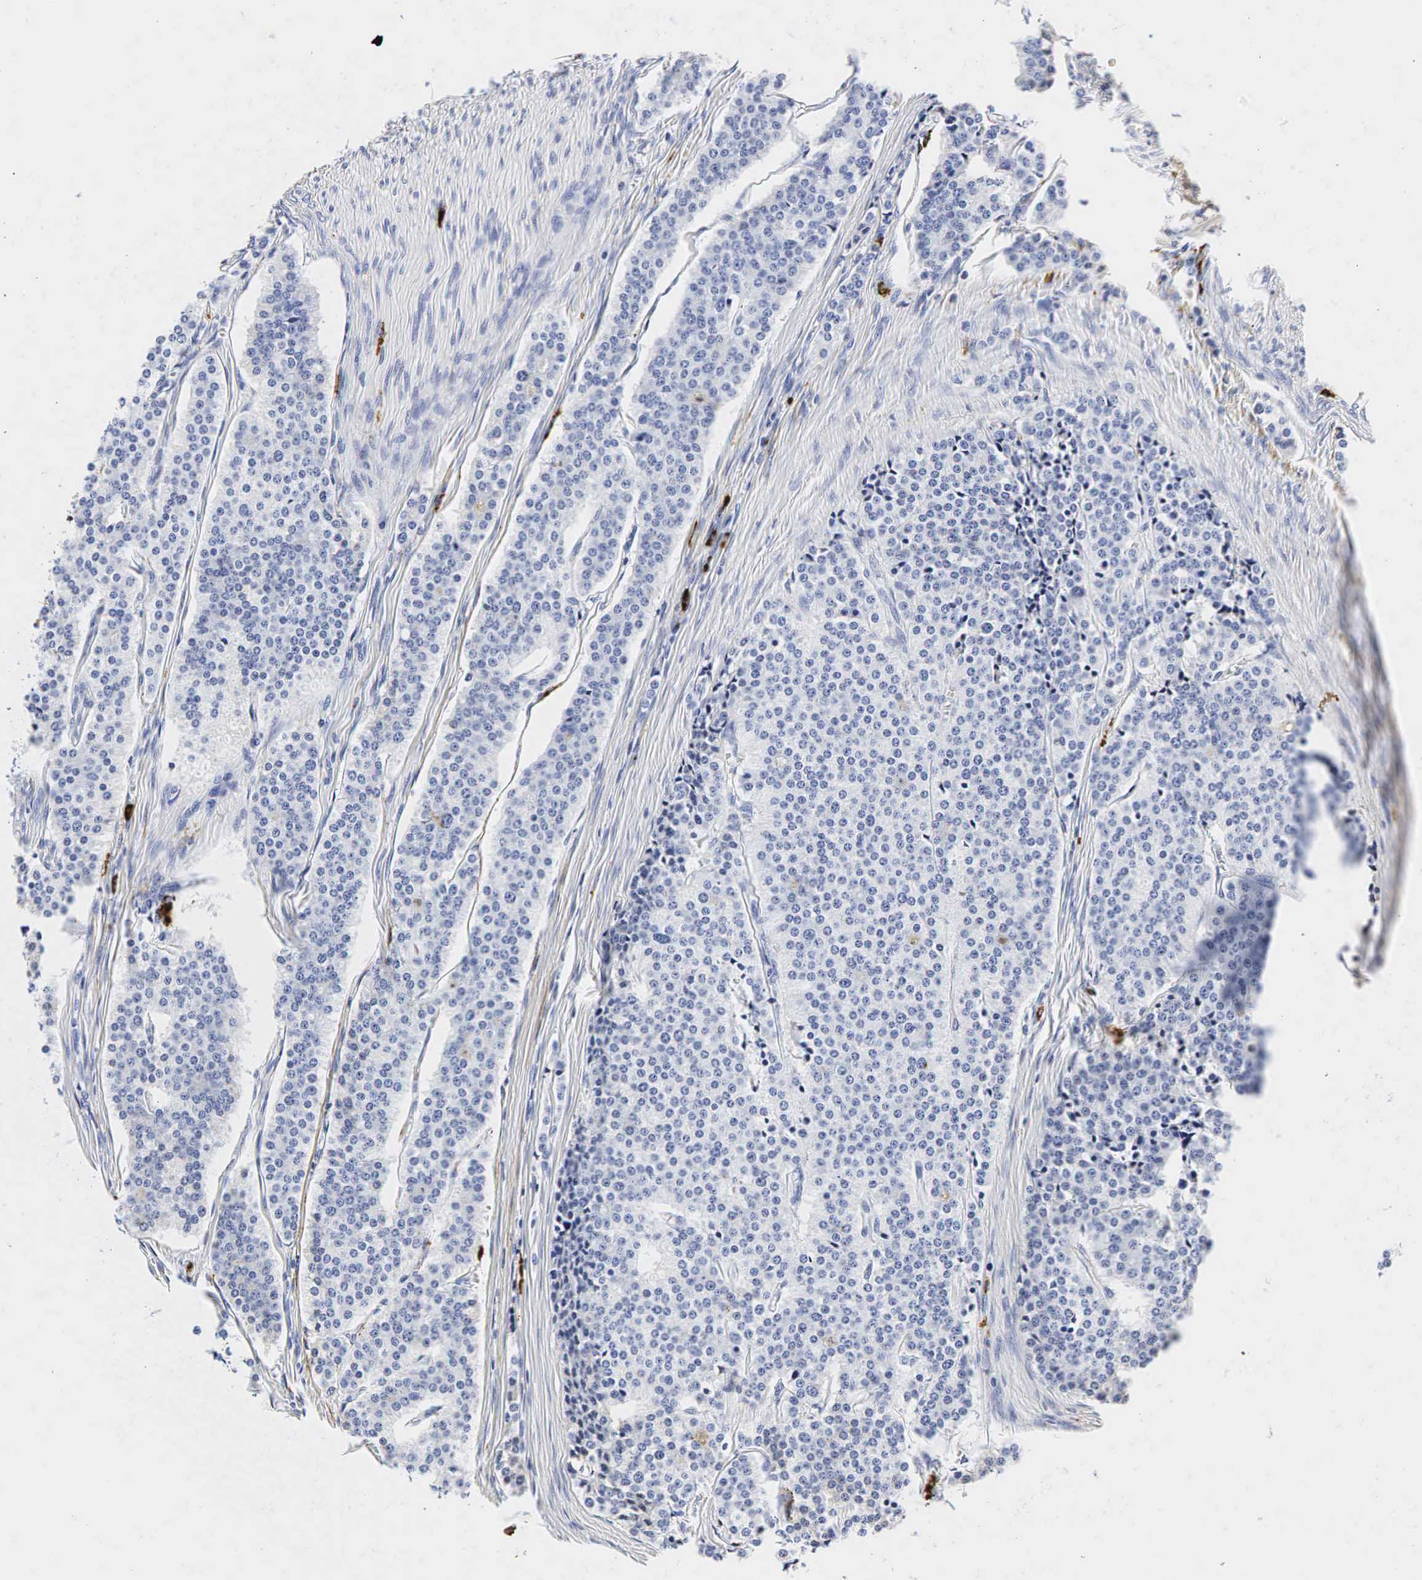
{"staining": {"intensity": "negative", "quantity": "none", "location": "none"}, "tissue": "carcinoid", "cell_type": "Tumor cells", "image_type": "cancer", "snomed": [{"axis": "morphology", "description": "Carcinoid, malignant, NOS"}, {"axis": "topography", "description": "Small intestine"}], "caption": "DAB (3,3'-diaminobenzidine) immunohistochemical staining of human carcinoid (malignant) displays no significant positivity in tumor cells.", "gene": "LYZ", "patient": {"sex": "male", "age": 63}}